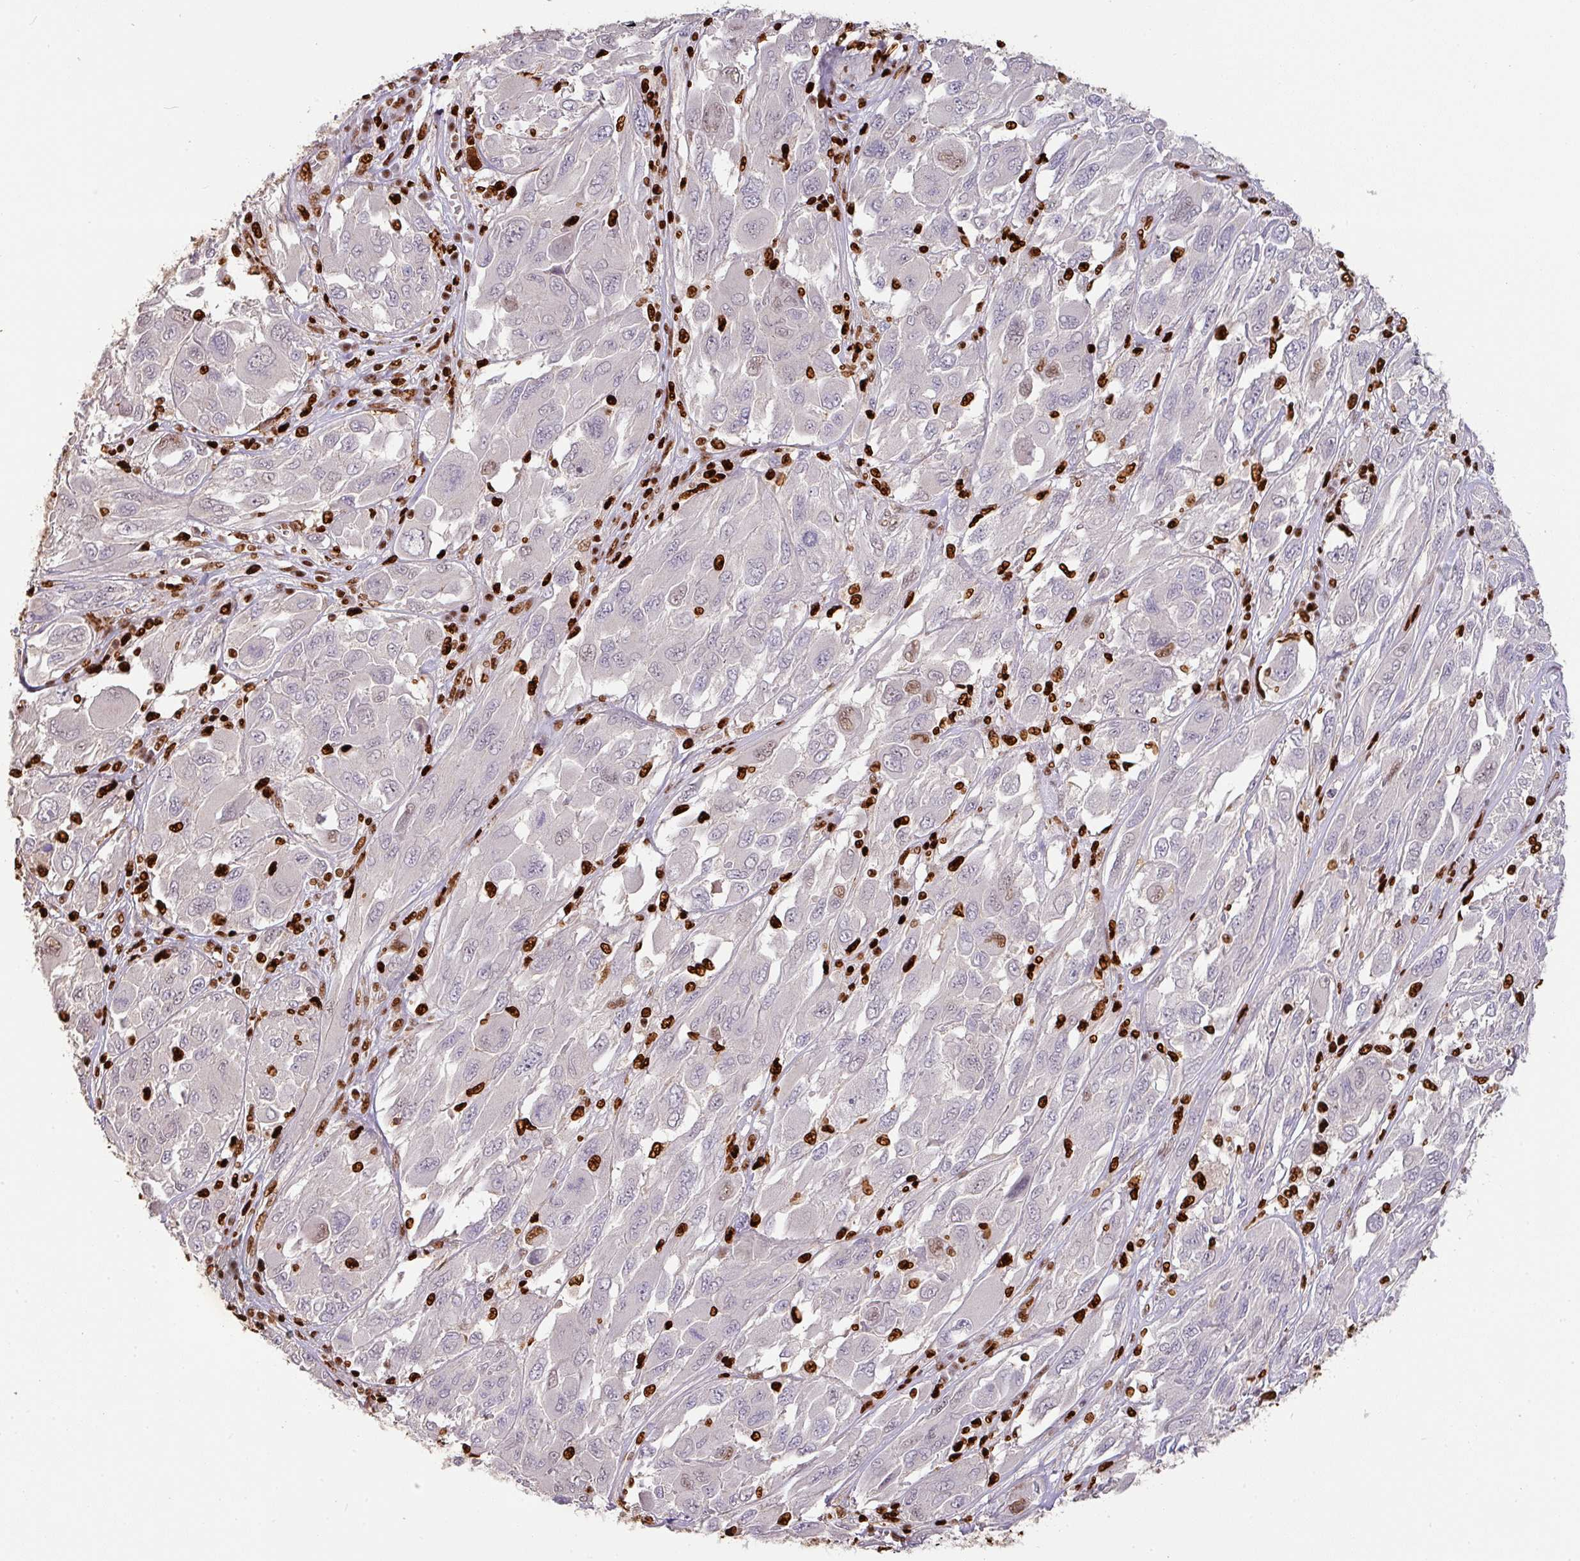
{"staining": {"intensity": "negative", "quantity": "none", "location": "none"}, "tissue": "melanoma", "cell_type": "Tumor cells", "image_type": "cancer", "snomed": [{"axis": "morphology", "description": "Malignant melanoma, NOS"}, {"axis": "topography", "description": "Skin"}], "caption": "The micrograph demonstrates no significant positivity in tumor cells of malignant melanoma.", "gene": "SAMHD1", "patient": {"sex": "female", "age": 91}}